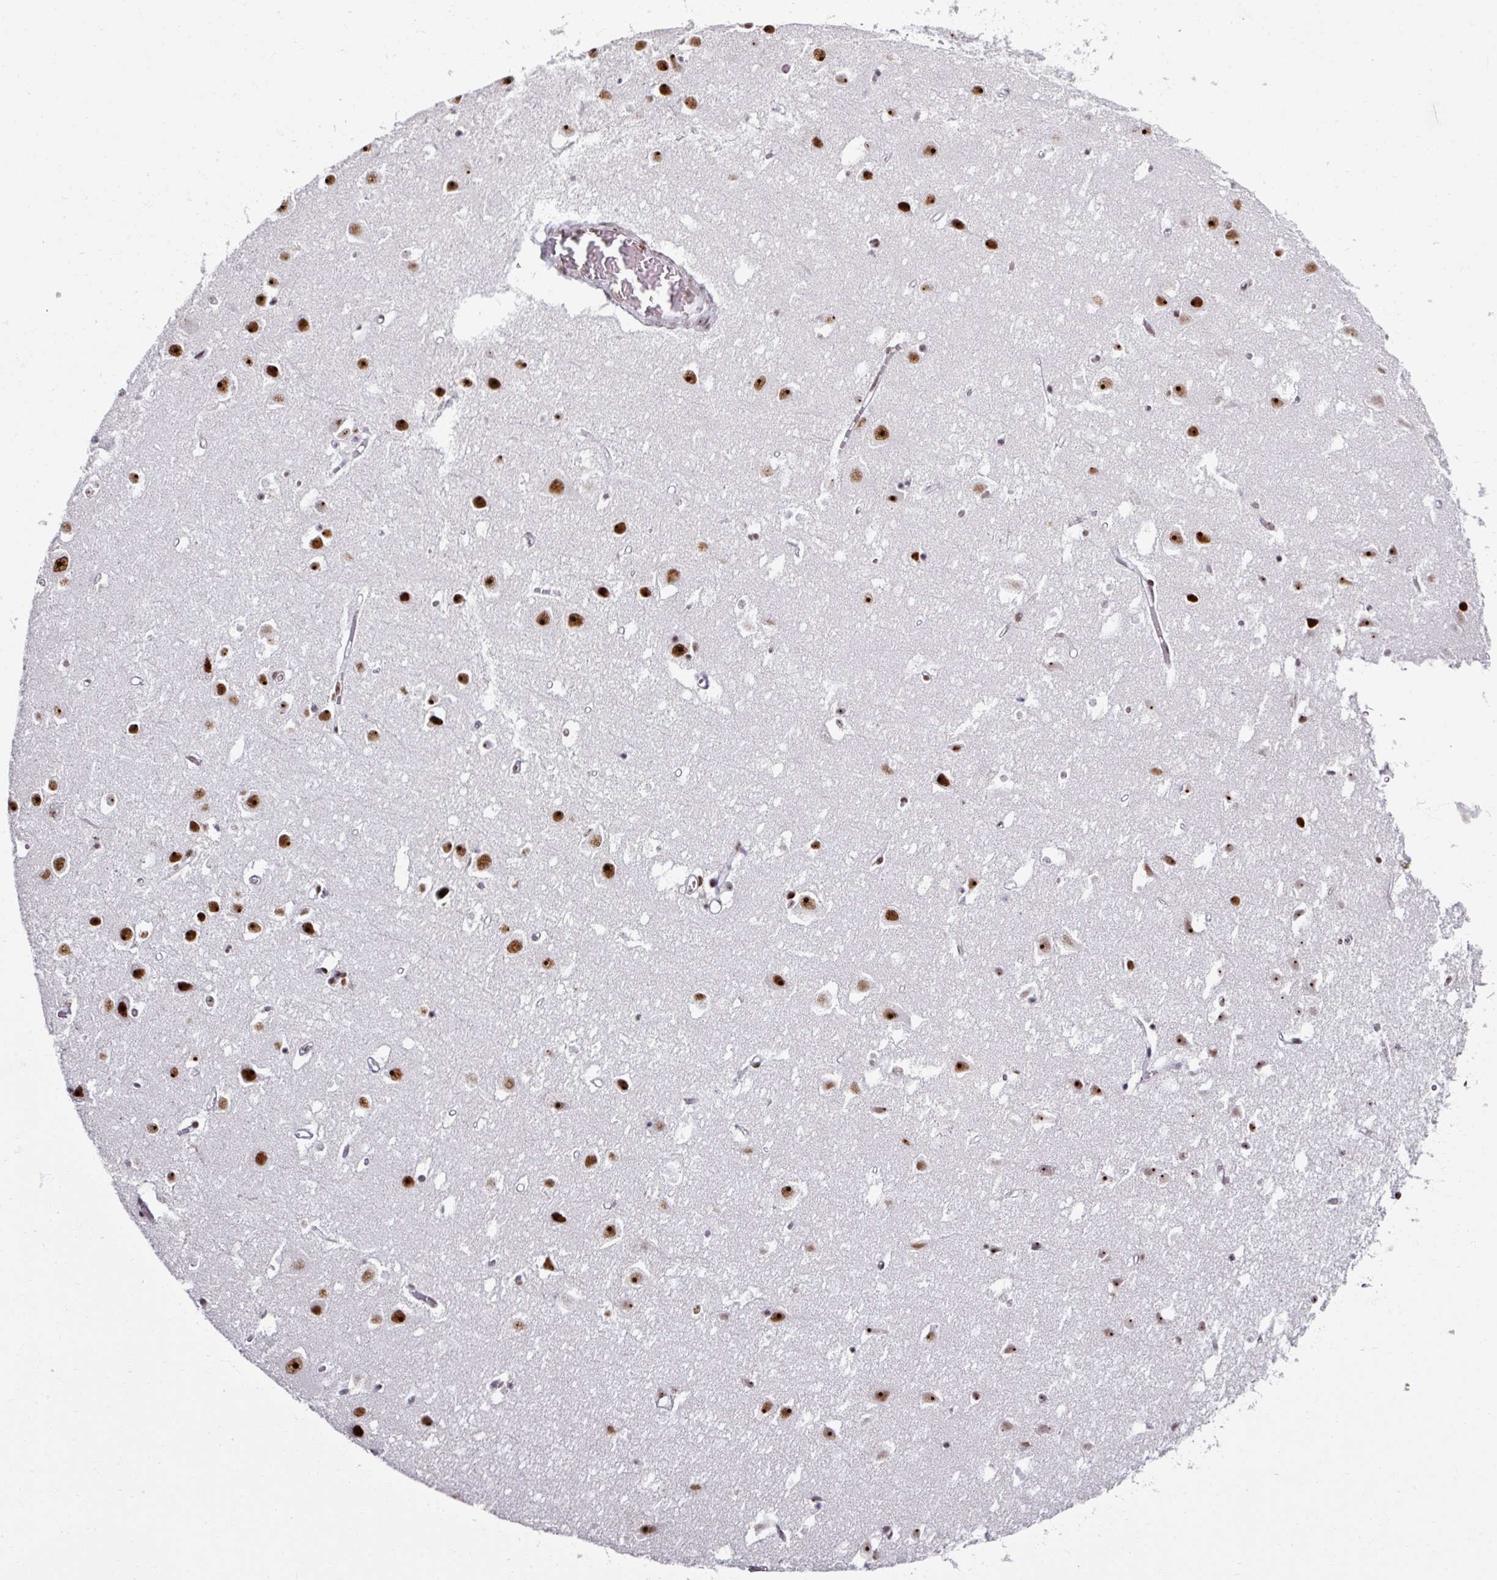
{"staining": {"intensity": "moderate", "quantity": ">75%", "location": "nuclear"}, "tissue": "cerebral cortex", "cell_type": "Endothelial cells", "image_type": "normal", "snomed": [{"axis": "morphology", "description": "Normal tissue, NOS"}, {"axis": "topography", "description": "Cerebral cortex"}], "caption": "A high-resolution micrograph shows IHC staining of normal cerebral cortex, which shows moderate nuclear staining in approximately >75% of endothelial cells. Nuclei are stained in blue.", "gene": "ADAR", "patient": {"sex": "male", "age": 70}}